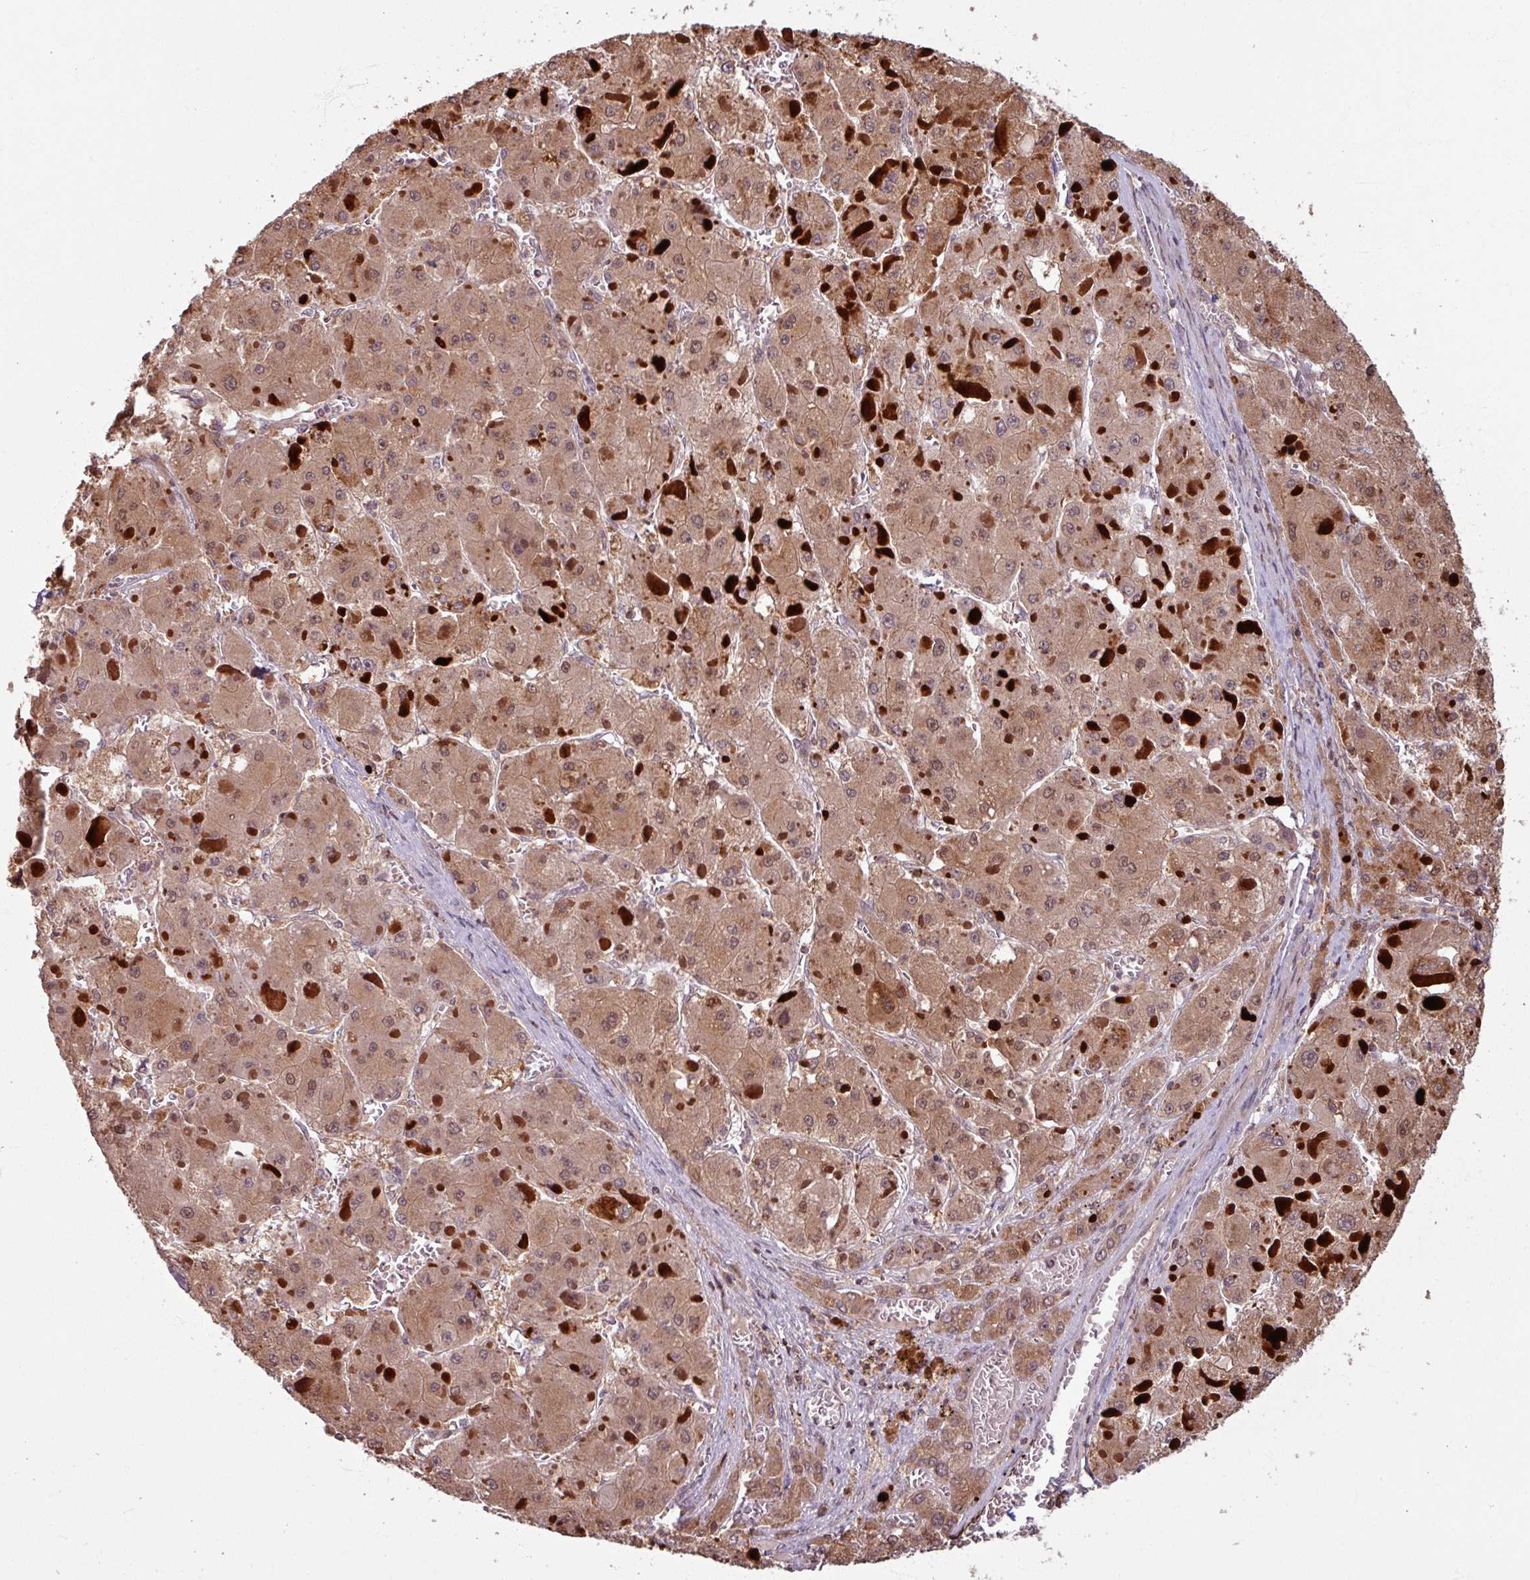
{"staining": {"intensity": "moderate", "quantity": ">75%", "location": "cytoplasmic/membranous,nuclear"}, "tissue": "liver cancer", "cell_type": "Tumor cells", "image_type": "cancer", "snomed": [{"axis": "morphology", "description": "Carcinoma, Hepatocellular, NOS"}, {"axis": "topography", "description": "Liver"}], "caption": "IHC histopathology image of human liver cancer stained for a protein (brown), which reveals medium levels of moderate cytoplasmic/membranous and nuclear positivity in about >75% of tumor cells.", "gene": "OR6B1", "patient": {"sex": "female", "age": 73}}